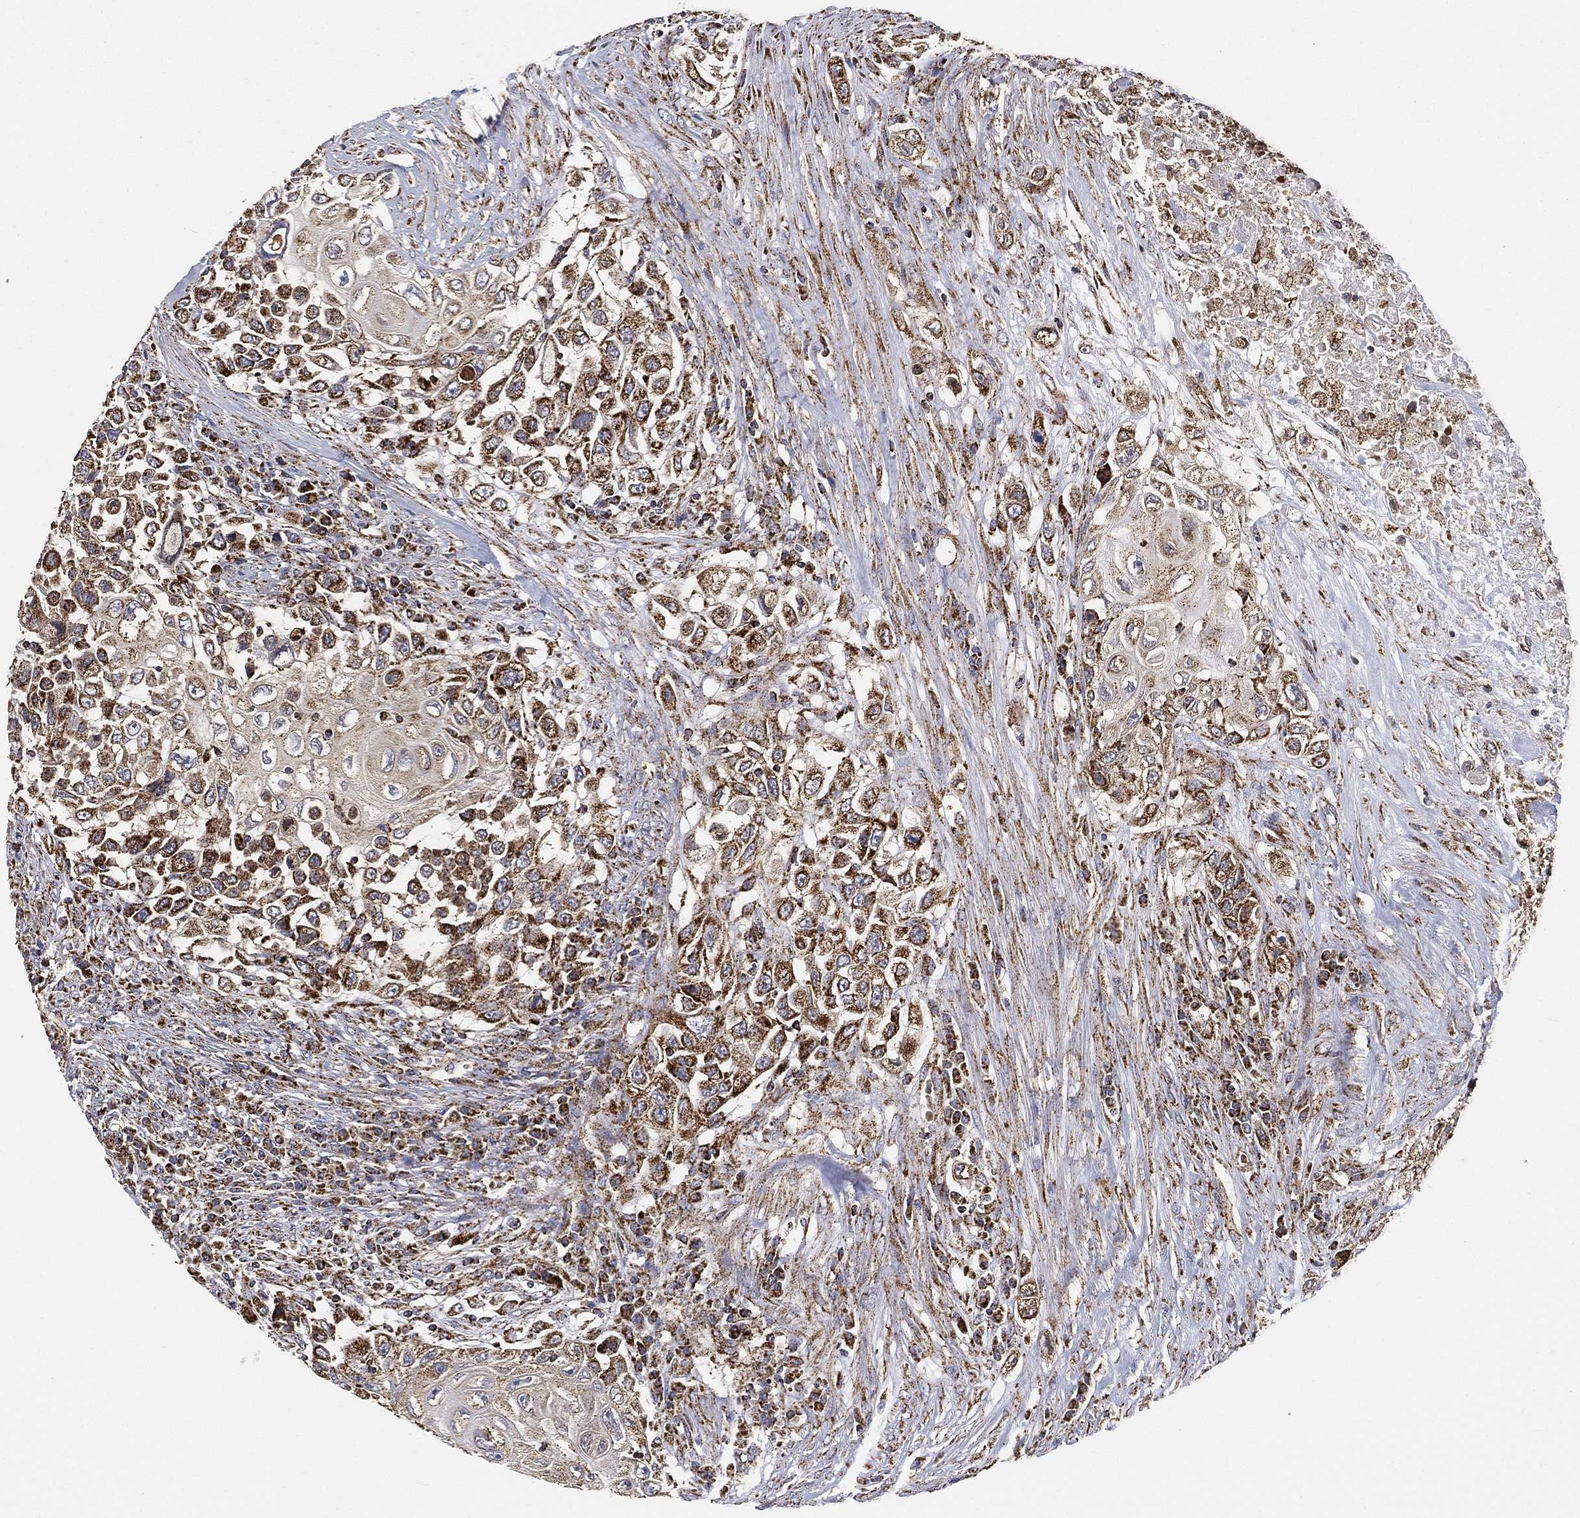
{"staining": {"intensity": "strong", "quantity": ">75%", "location": "cytoplasmic/membranous"}, "tissue": "urothelial cancer", "cell_type": "Tumor cells", "image_type": "cancer", "snomed": [{"axis": "morphology", "description": "Urothelial carcinoma, High grade"}, {"axis": "topography", "description": "Urinary bladder"}], "caption": "This image displays urothelial carcinoma (high-grade) stained with immunohistochemistry to label a protein in brown. The cytoplasmic/membranous of tumor cells show strong positivity for the protein. Nuclei are counter-stained blue.", "gene": "SLC38A7", "patient": {"sex": "female", "age": 56}}